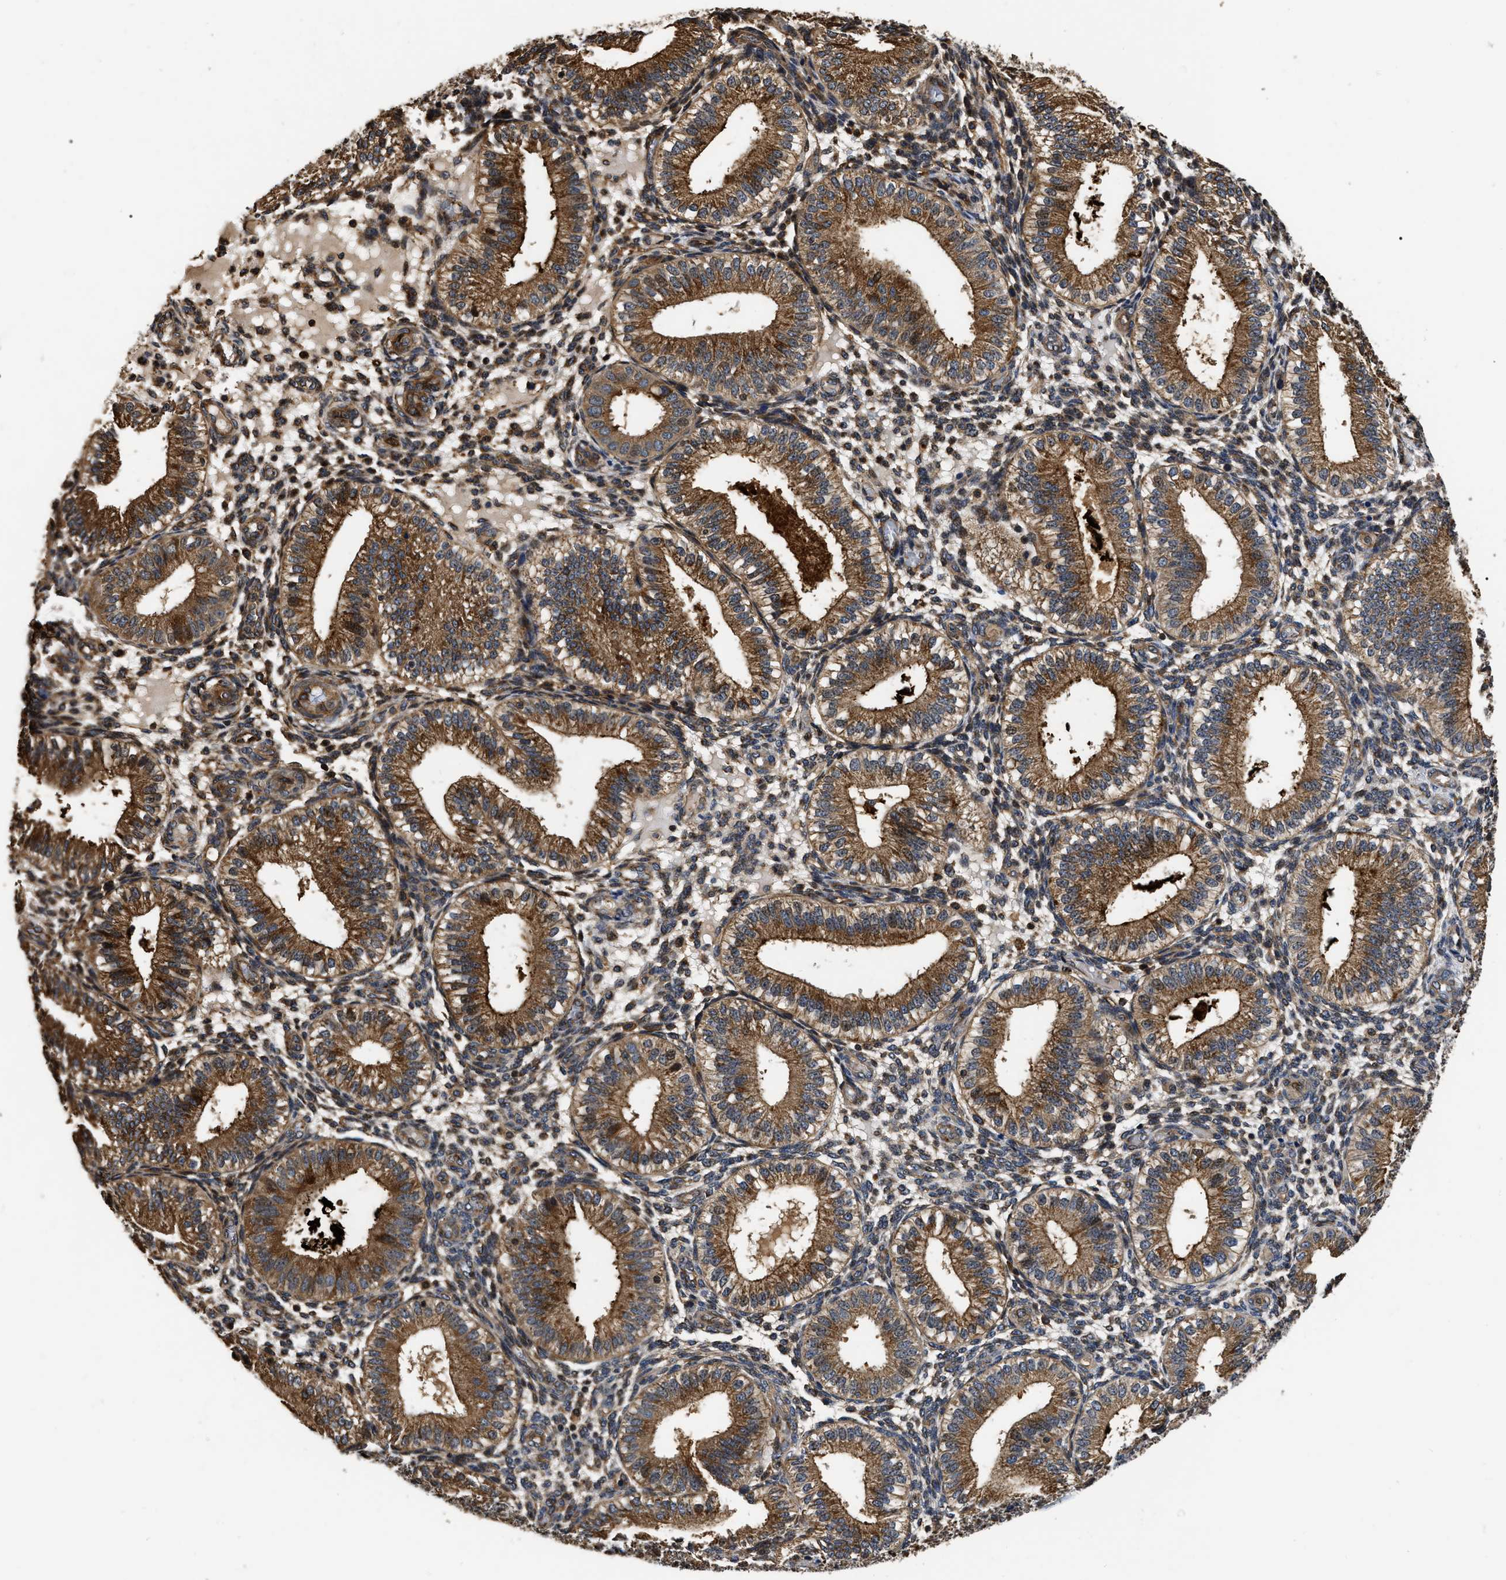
{"staining": {"intensity": "moderate", "quantity": "25%-75%", "location": "cytoplasmic/membranous"}, "tissue": "endometrium", "cell_type": "Cells in endometrial stroma", "image_type": "normal", "snomed": [{"axis": "morphology", "description": "Normal tissue, NOS"}, {"axis": "topography", "description": "Endometrium"}], "caption": "IHC (DAB (3,3'-diaminobenzidine)) staining of unremarkable human endometrium displays moderate cytoplasmic/membranous protein expression in approximately 25%-75% of cells in endometrial stroma. The staining was performed using DAB (3,3'-diaminobenzidine) to visualize the protein expression in brown, while the nuclei were stained in blue with hematoxylin (Magnification: 20x).", "gene": "ABCG8", "patient": {"sex": "female", "age": 39}}